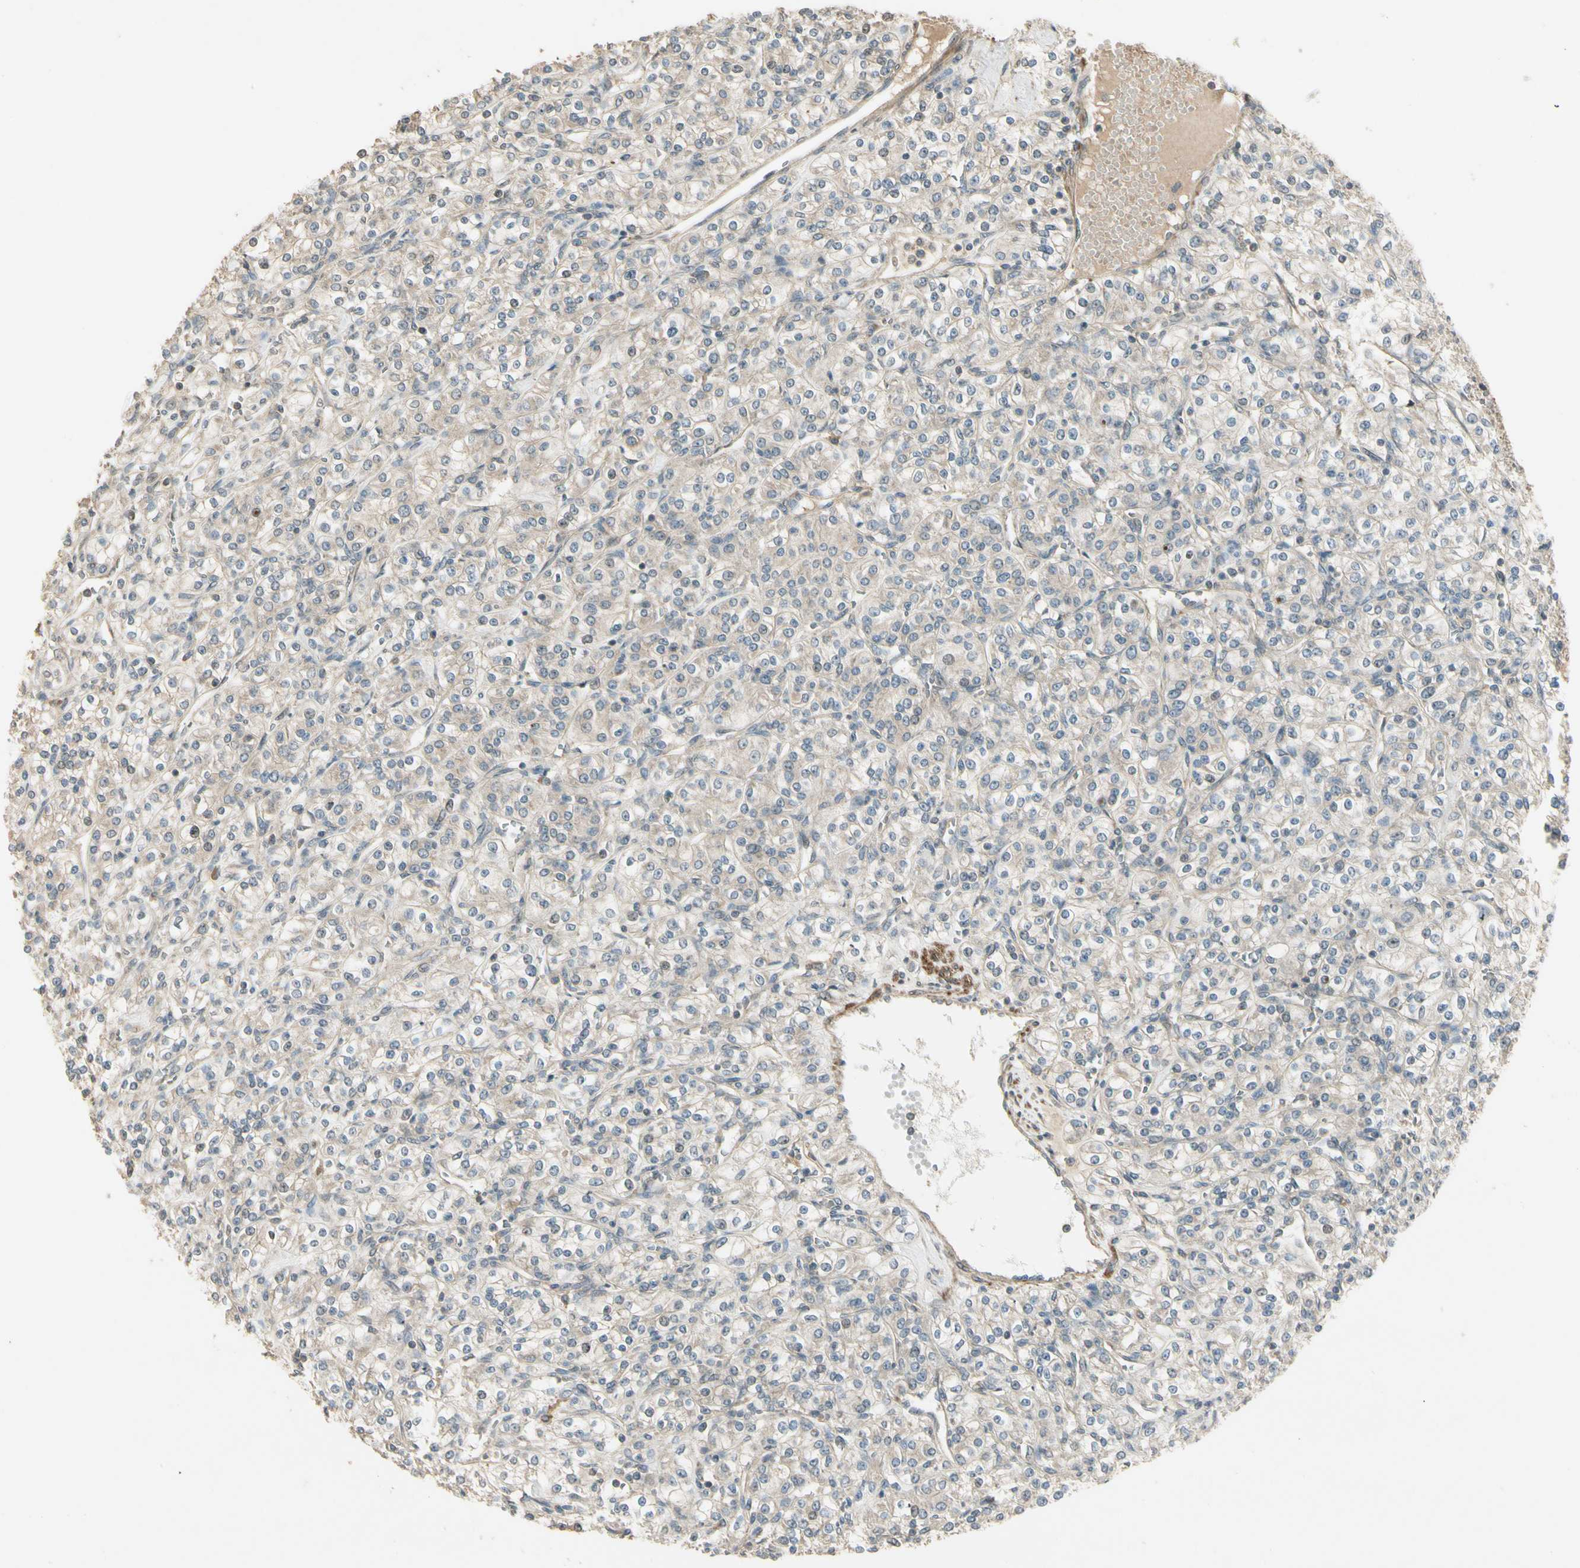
{"staining": {"intensity": "weak", "quantity": "25%-75%", "location": "cytoplasmic/membranous"}, "tissue": "renal cancer", "cell_type": "Tumor cells", "image_type": "cancer", "snomed": [{"axis": "morphology", "description": "Adenocarcinoma, NOS"}, {"axis": "topography", "description": "Kidney"}], "caption": "Protein staining of renal adenocarcinoma tissue displays weak cytoplasmic/membranous expression in about 25%-75% of tumor cells. (Brightfield microscopy of DAB IHC at high magnification).", "gene": "ACVR1", "patient": {"sex": "male", "age": 77}}